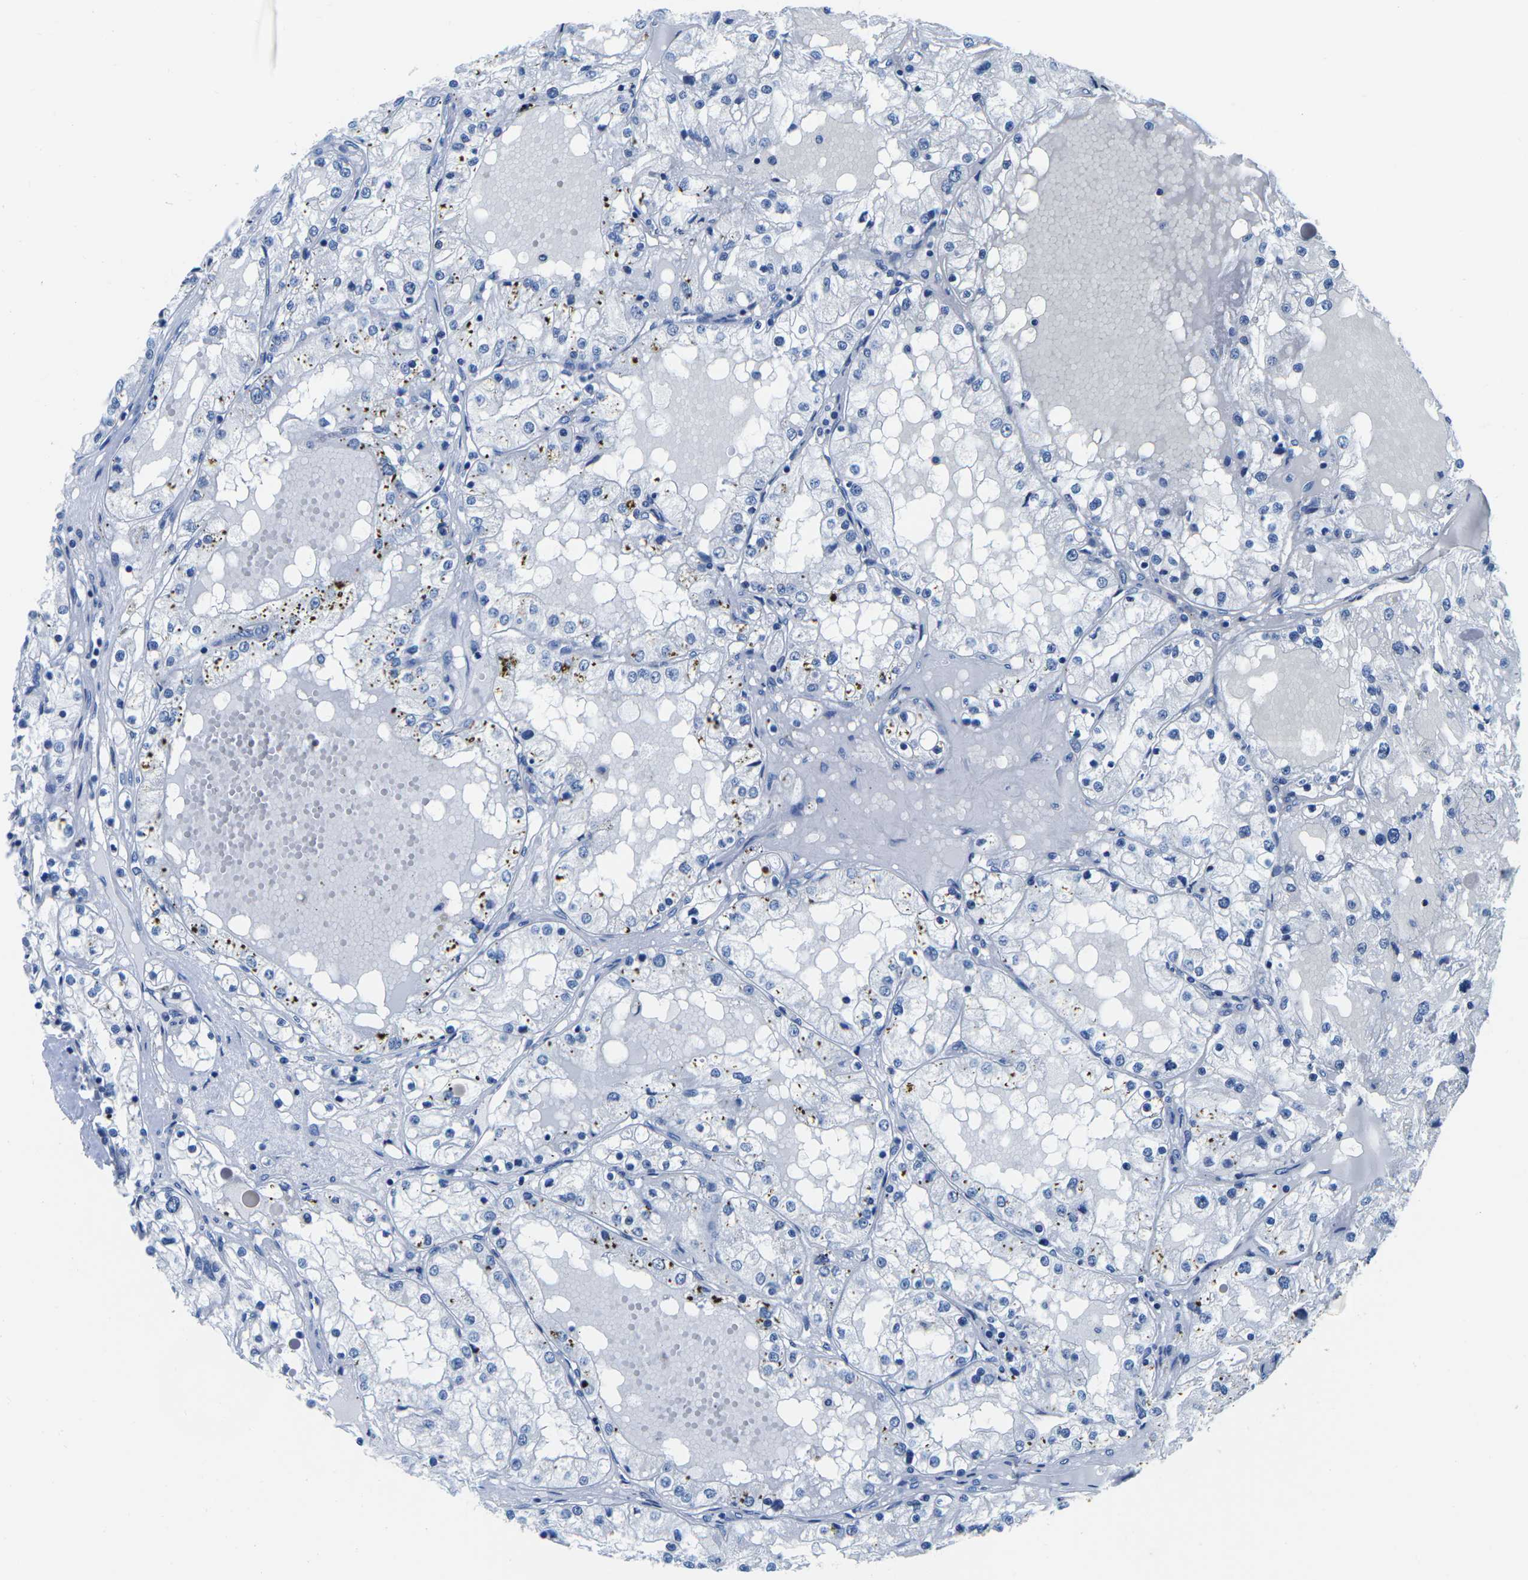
{"staining": {"intensity": "negative", "quantity": "none", "location": "none"}, "tissue": "renal cancer", "cell_type": "Tumor cells", "image_type": "cancer", "snomed": [{"axis": "morphology", "description": "Adenocarcinoma, NOS"}, {"axis": "topography", "description": "Kidney"}], "caption": "High magnification brightfield microscopy of adenocarcinoma (renal) stained with DAB (3,3'-diaminobenzidine) (brown) and counterstained with hematoxylin (blue): tumor cells show no significant positivity.", "gene": "CYP1A2", "patient": {"sex": "male", "age": 68}}